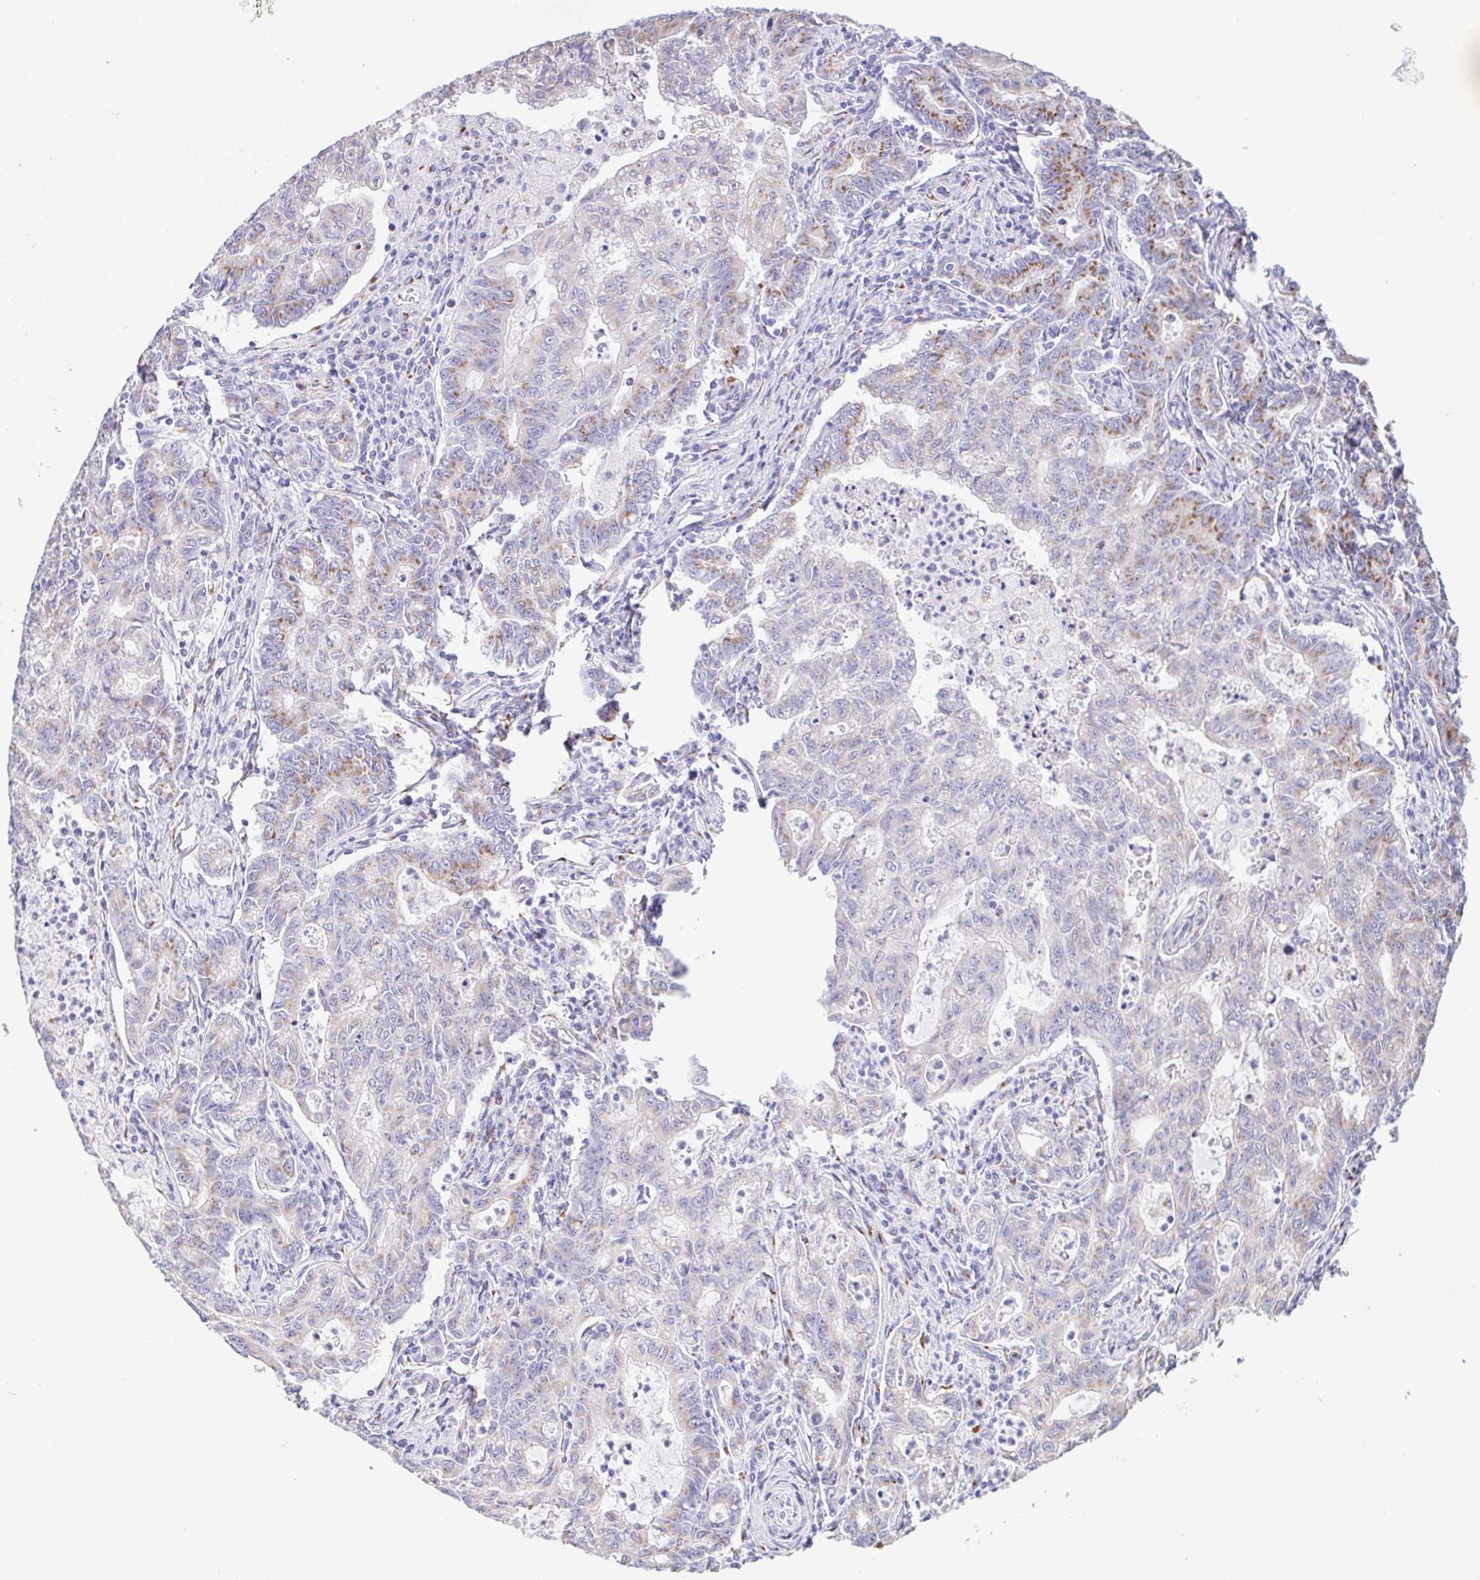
{"staining": {"intensity": "moderate", "quantity": "25%-75%", "location": "cytoplasmic/membranous"}, "tissue": "stomach cancer", "cell_type": "Tumor cells", "image_type": "cancer", "snomed": [{"axis": "morphology", "description": "Adenocarcinoma, NOS"}, {"axis": "topography", "description": "Stomach, upper"}], "caption": "Immunohistochemistry of stomach cancer reveals medium levels of moderate cytoplasmic/membranous positivity in approximately 25%-75% of tumor cells. (brown staining indicates protein expression, while blue staining denotes nuclei).", "gene": "SULT1B1", "patient": {"sex": "female", "age": 79}}